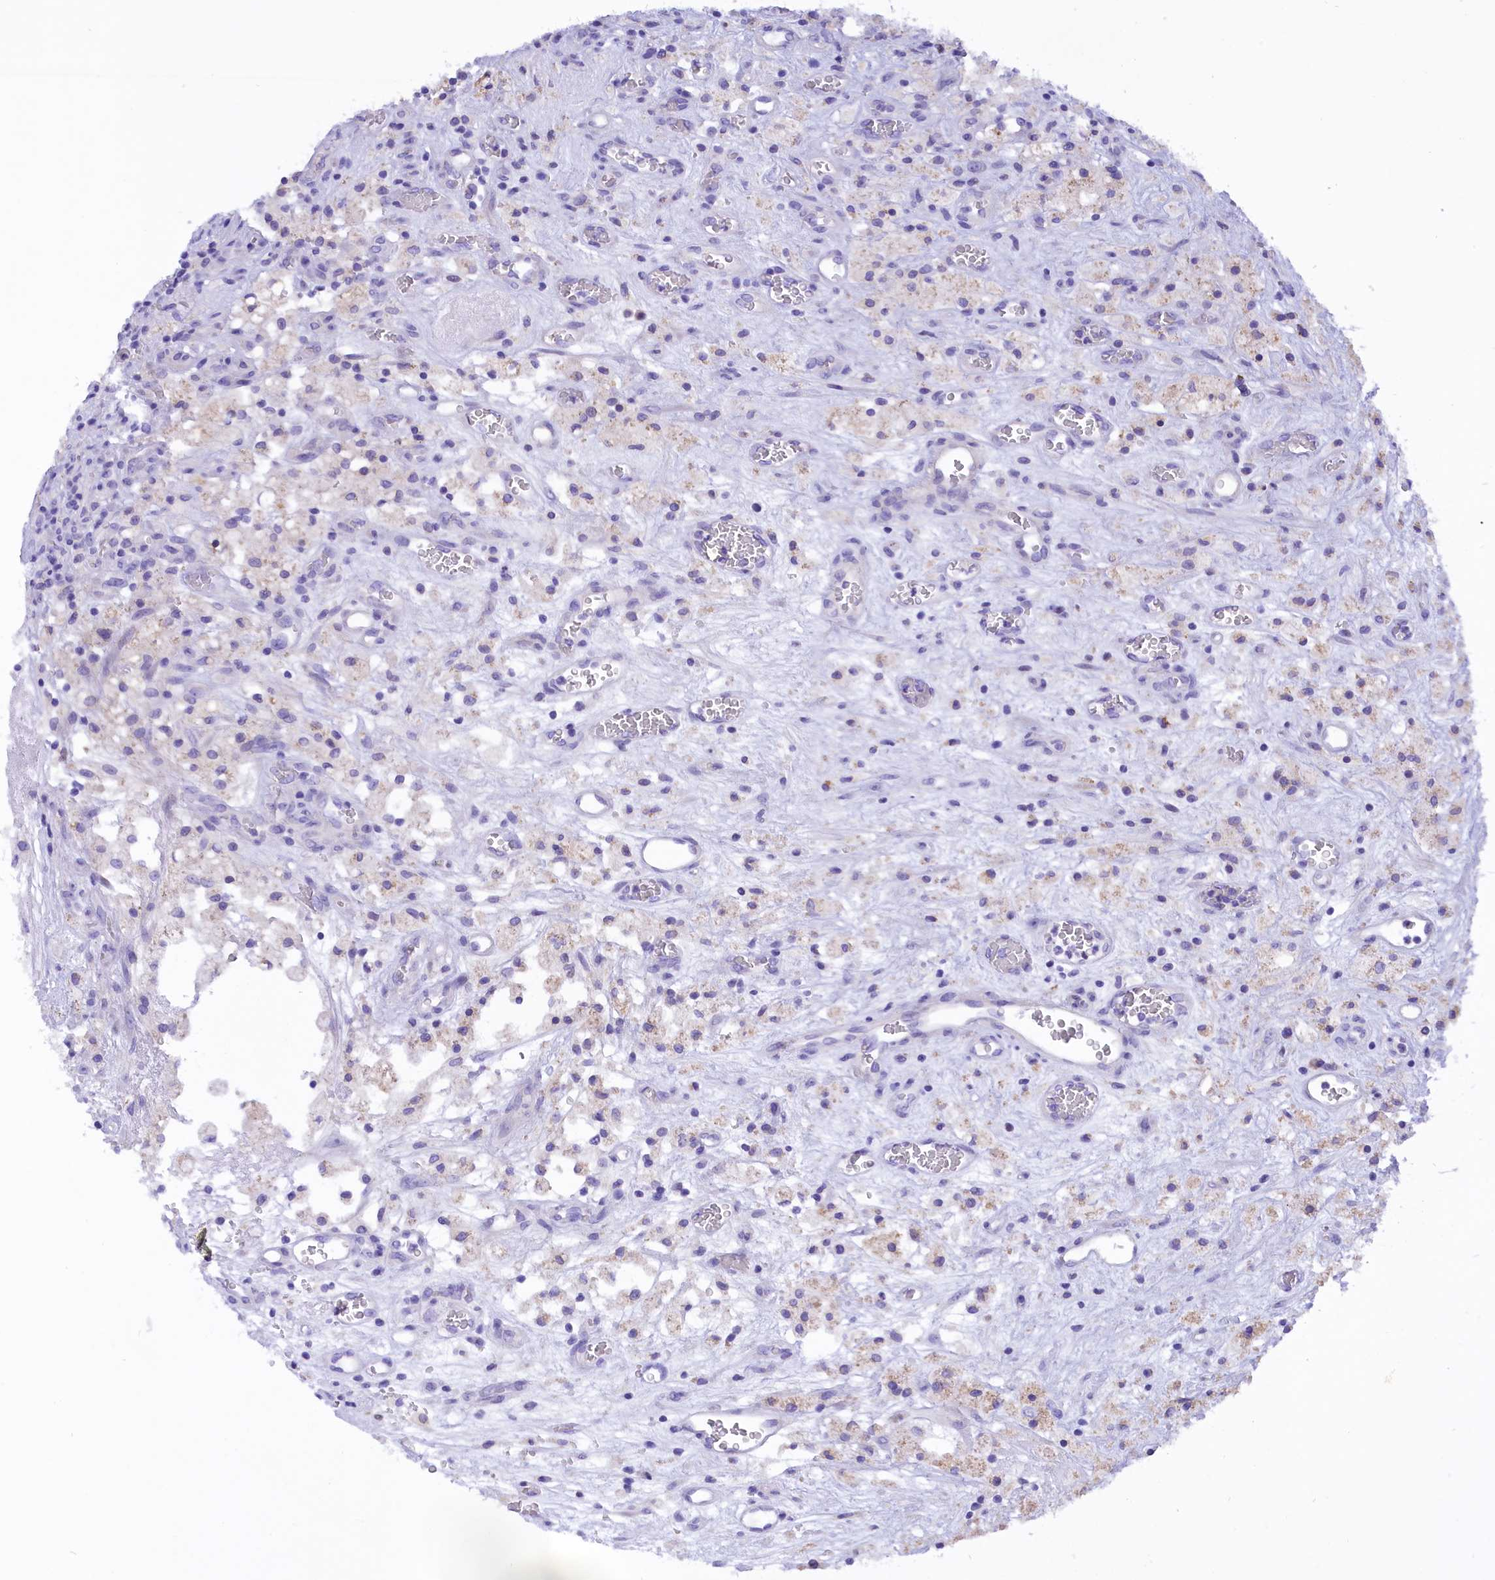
{"staining": {"intensity": "negative", "quantity": "none", "location": "none"}, "tissue": "glioma", "cell_type": "Tumor cells", "image_type": "cancer", "snomed": [{"axis": "morphology", "description": "Glioma, malignant, High grade"}, {"axis": "topography", "description": "Brain"}], "caption": "Tumor cells show no significant protein expression in glioma. Nuclei are stained in blue.", "gene": "COL6A5", "patient": {"sex": "male", "age": 76}}